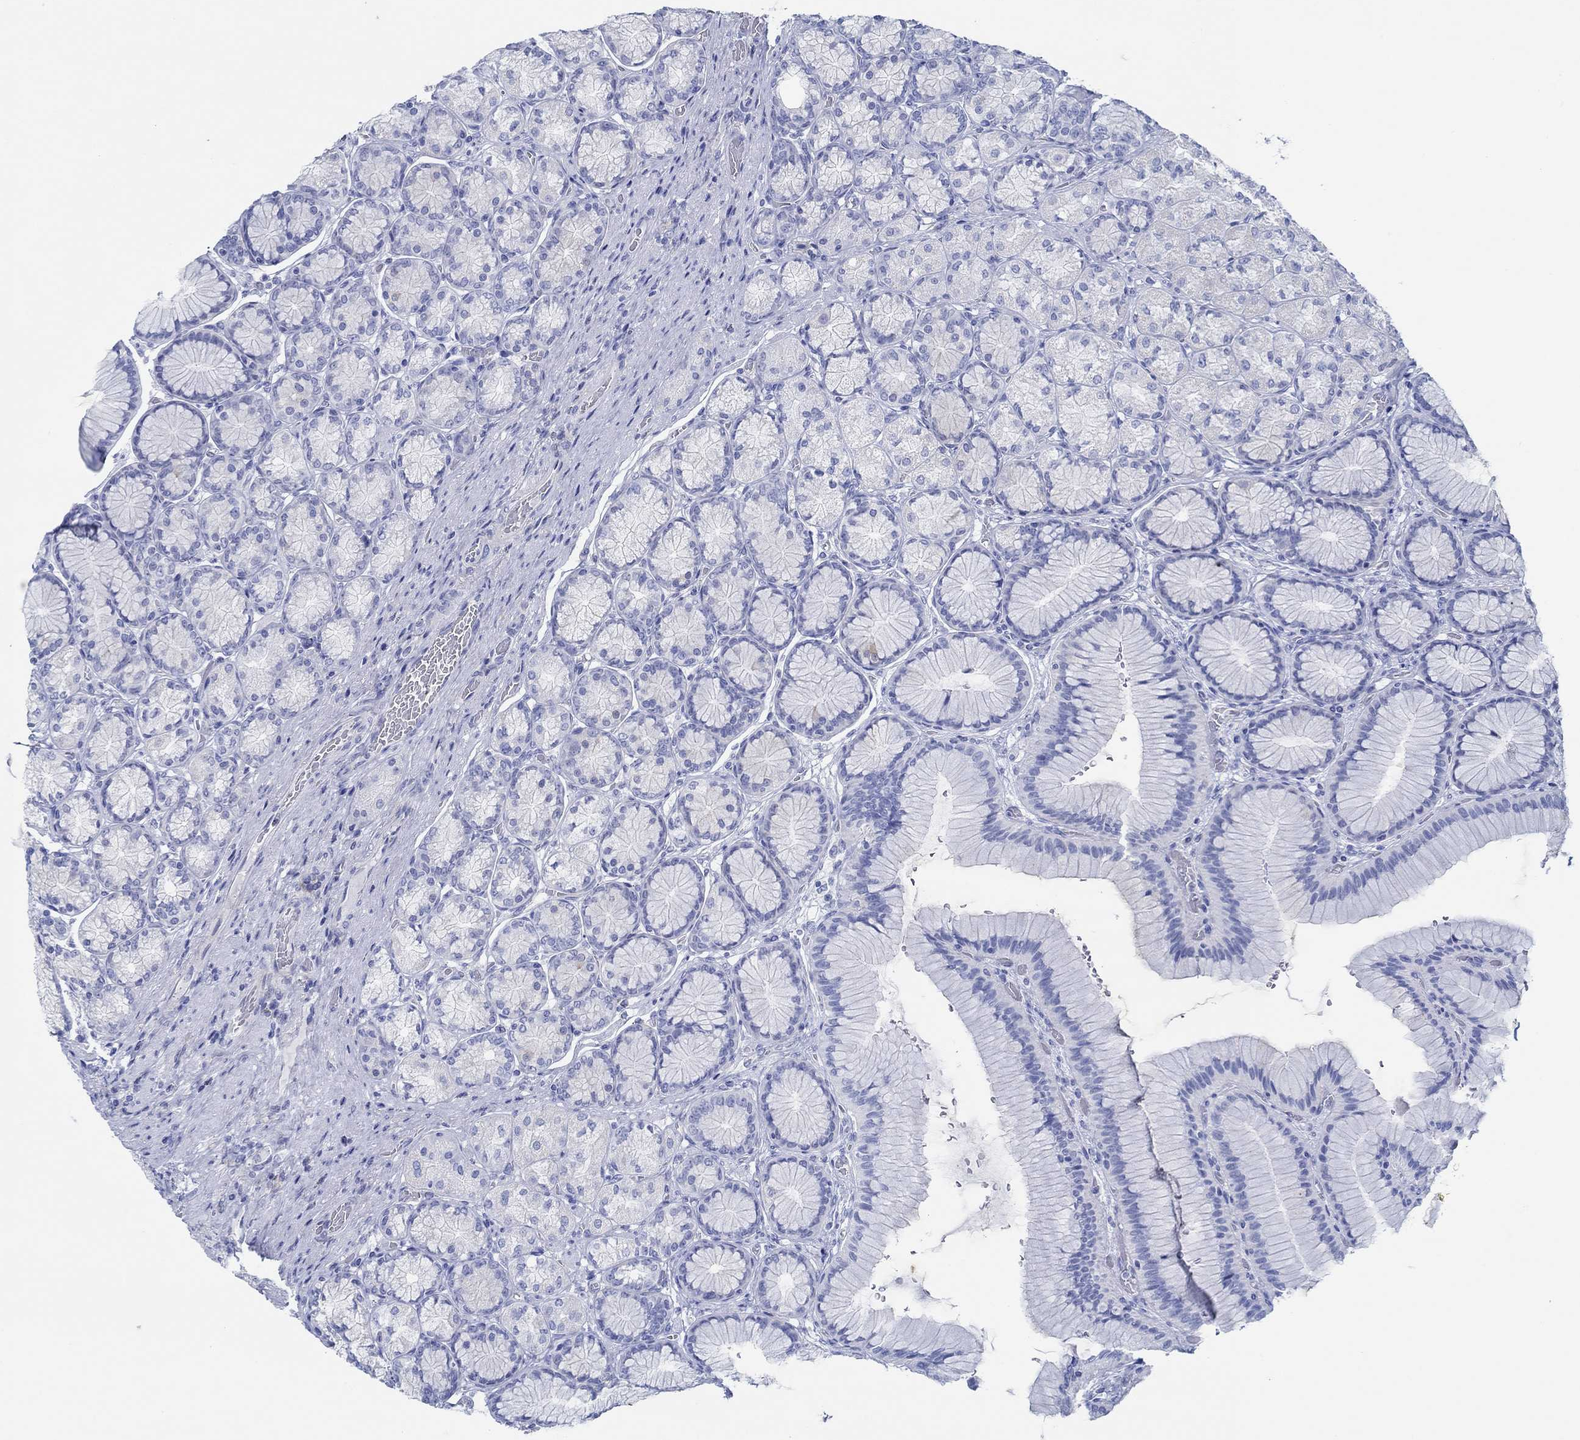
{"staining": {"intensity": "weak", "quantity": "<25%", "location": "cytoplasmic/membranous"}, "tissue": "stomach", "cell_type": "Glandular cells", "image_type": "normal", "snomed": [{"axis": "morphology", "description": "Normal tissue, NOS"}, {"axis": "morphology", "description": "Adenocarcinoma, NOS"}, {"axis": "morphology", "description": "Adenocarcinoma, High grade"}, {"axis": "topography", "description": "Stomach, upper"}, {"axis": "topography", "description": "Stomach"}], "caption": "Photomicrograph shows no protein expression in glandular cells of unremarkable stomach. (Brightfield microscopy of DAB (3,3'-diaminobenzidine) immunohistochemistry at high magnification).", "gene": "IGFBP6", "patient": {"sex": "female", "age": 65}}